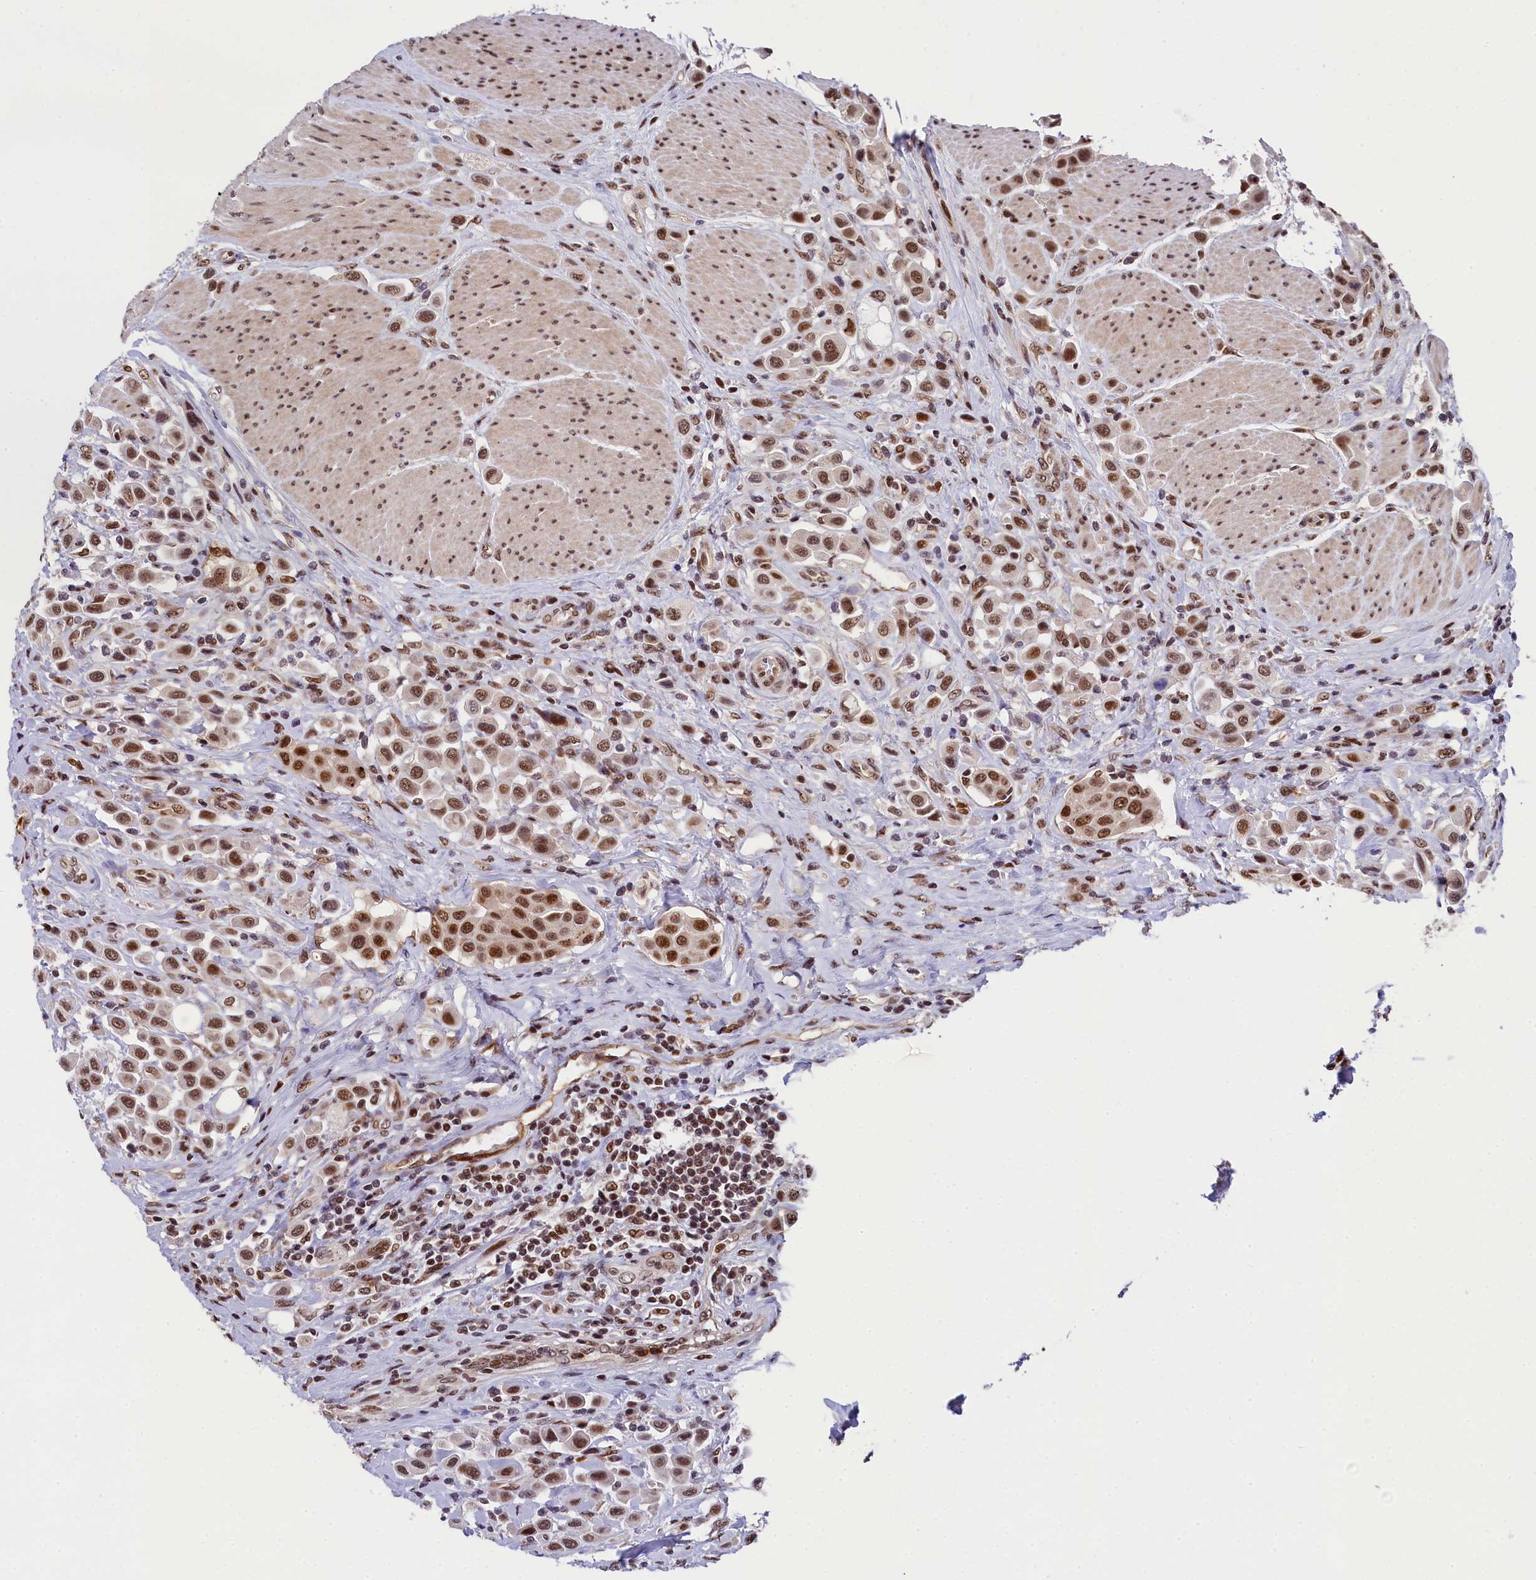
{"staining": {"intensity": "strong", "quantity": ">75%", "location": "nuclear"}, "tissue": "urothelial cancer", "cell_type": "Tumor cells", "image_type": "cancer", "snomed": [{"axis": "morphology", "description": "Urothelial carcinoma, High grade"}, {"axis": "topography", "description": "Urinary bladder"}], "caption": "Protein staining shows strong nuclear positivity in approximately >75% of tumor cells in urothelial carcinoma (high-grade).", "gene": "ADIG", "patient": {"sex": "male", "age": 50}}